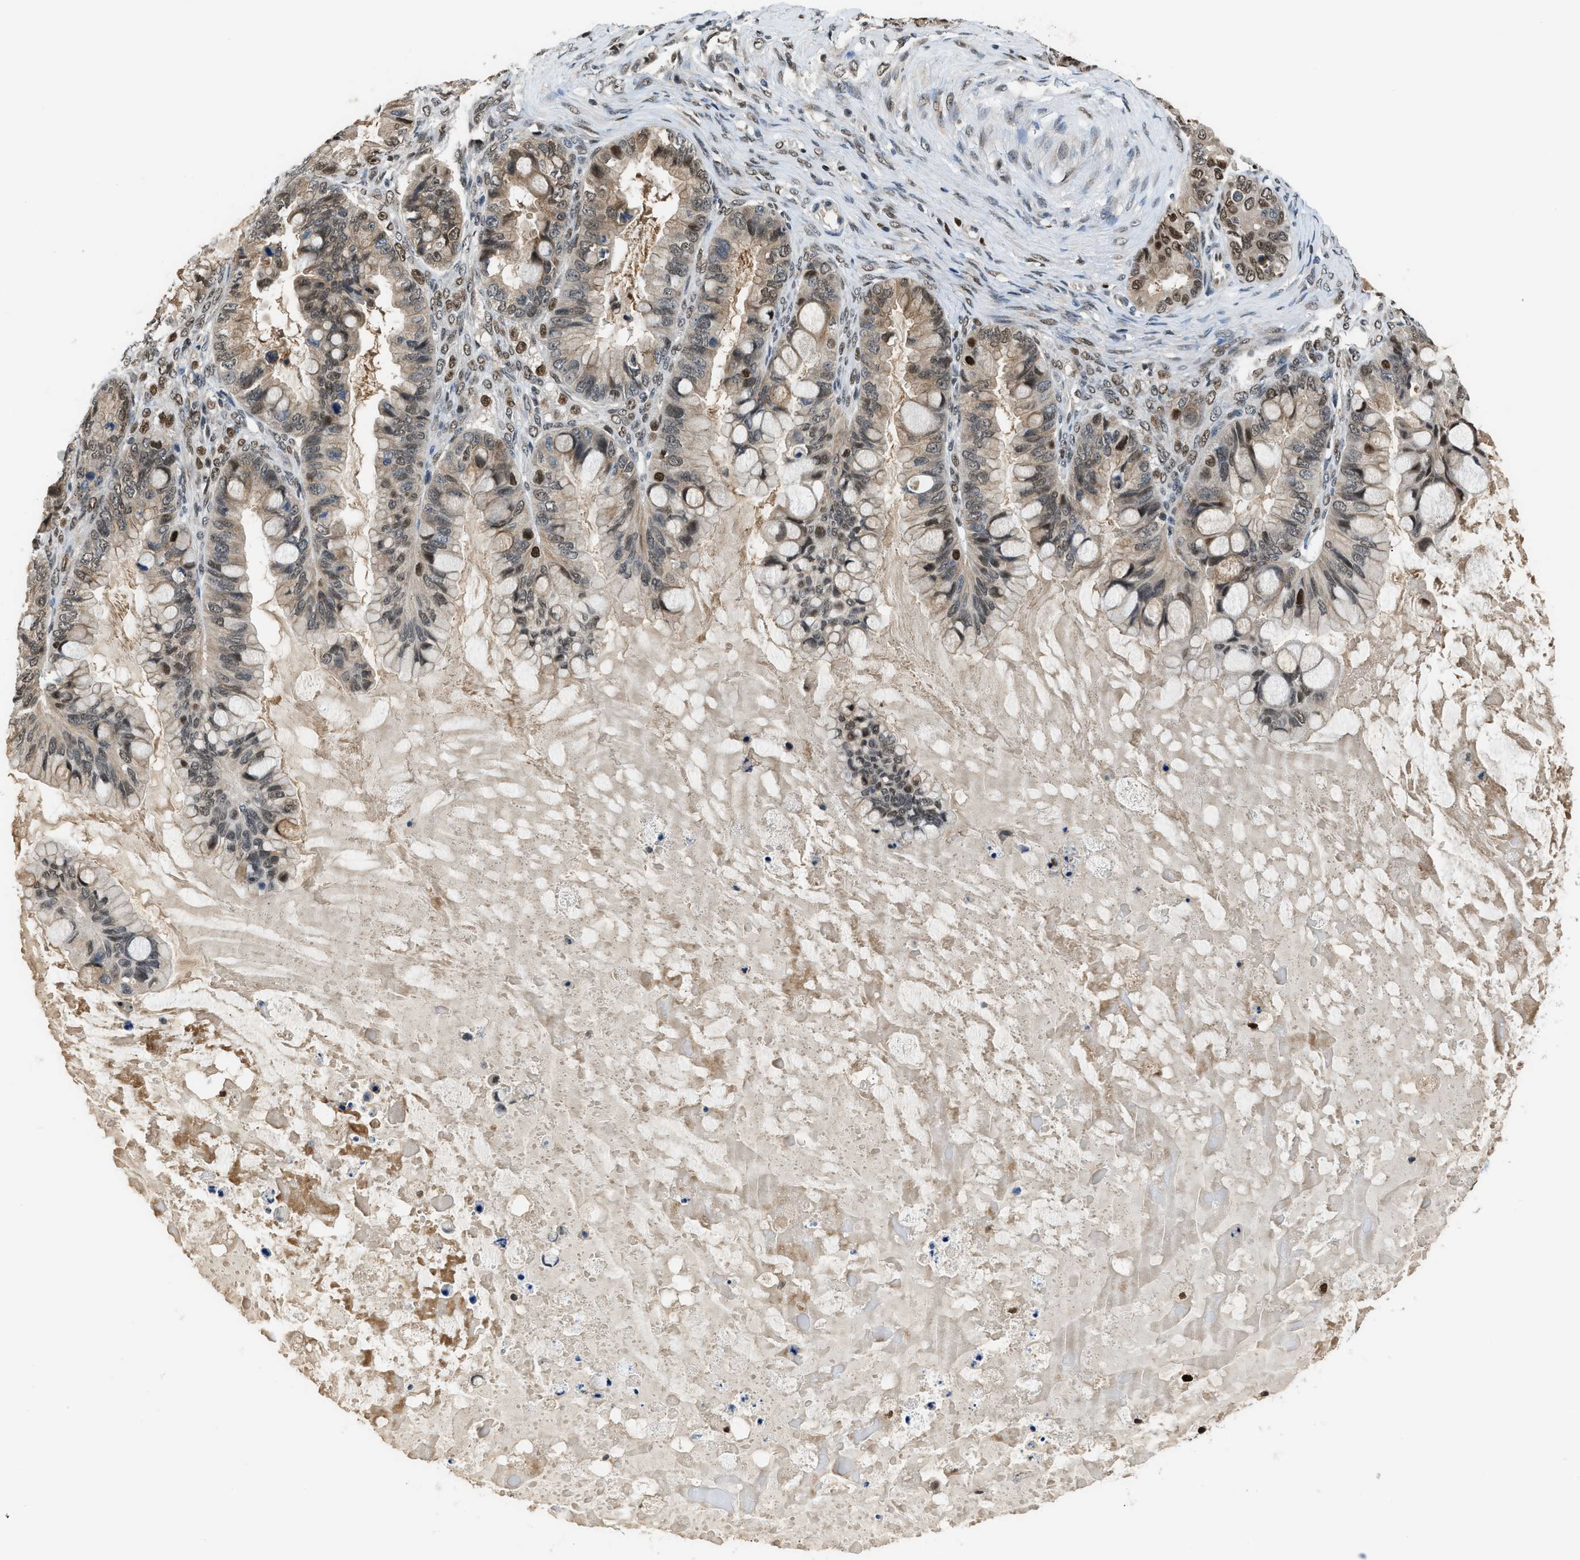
{"staining": {"intensity": "moderate", "quantity": ">75%", "location": "cytoplasmic/membranous,nuclear"}, "tissue": "ovarian cancer", "cell_type": "Tumor cells", "image_type": "cancer", "snomed": [{"axis": "morphology", "description": "Cystadenocarcinoma, mucinous, NOS"}, {"axis": "topography", "description": "Ovary"}], "caption": "Protein staining of ovarian cancer tissue shows moderate cytoplasmic/membranous and nuclear expression in about >75% of tumor cells.", "gene": "ALX1", "patient": {"sex": "female", "age": 80}}